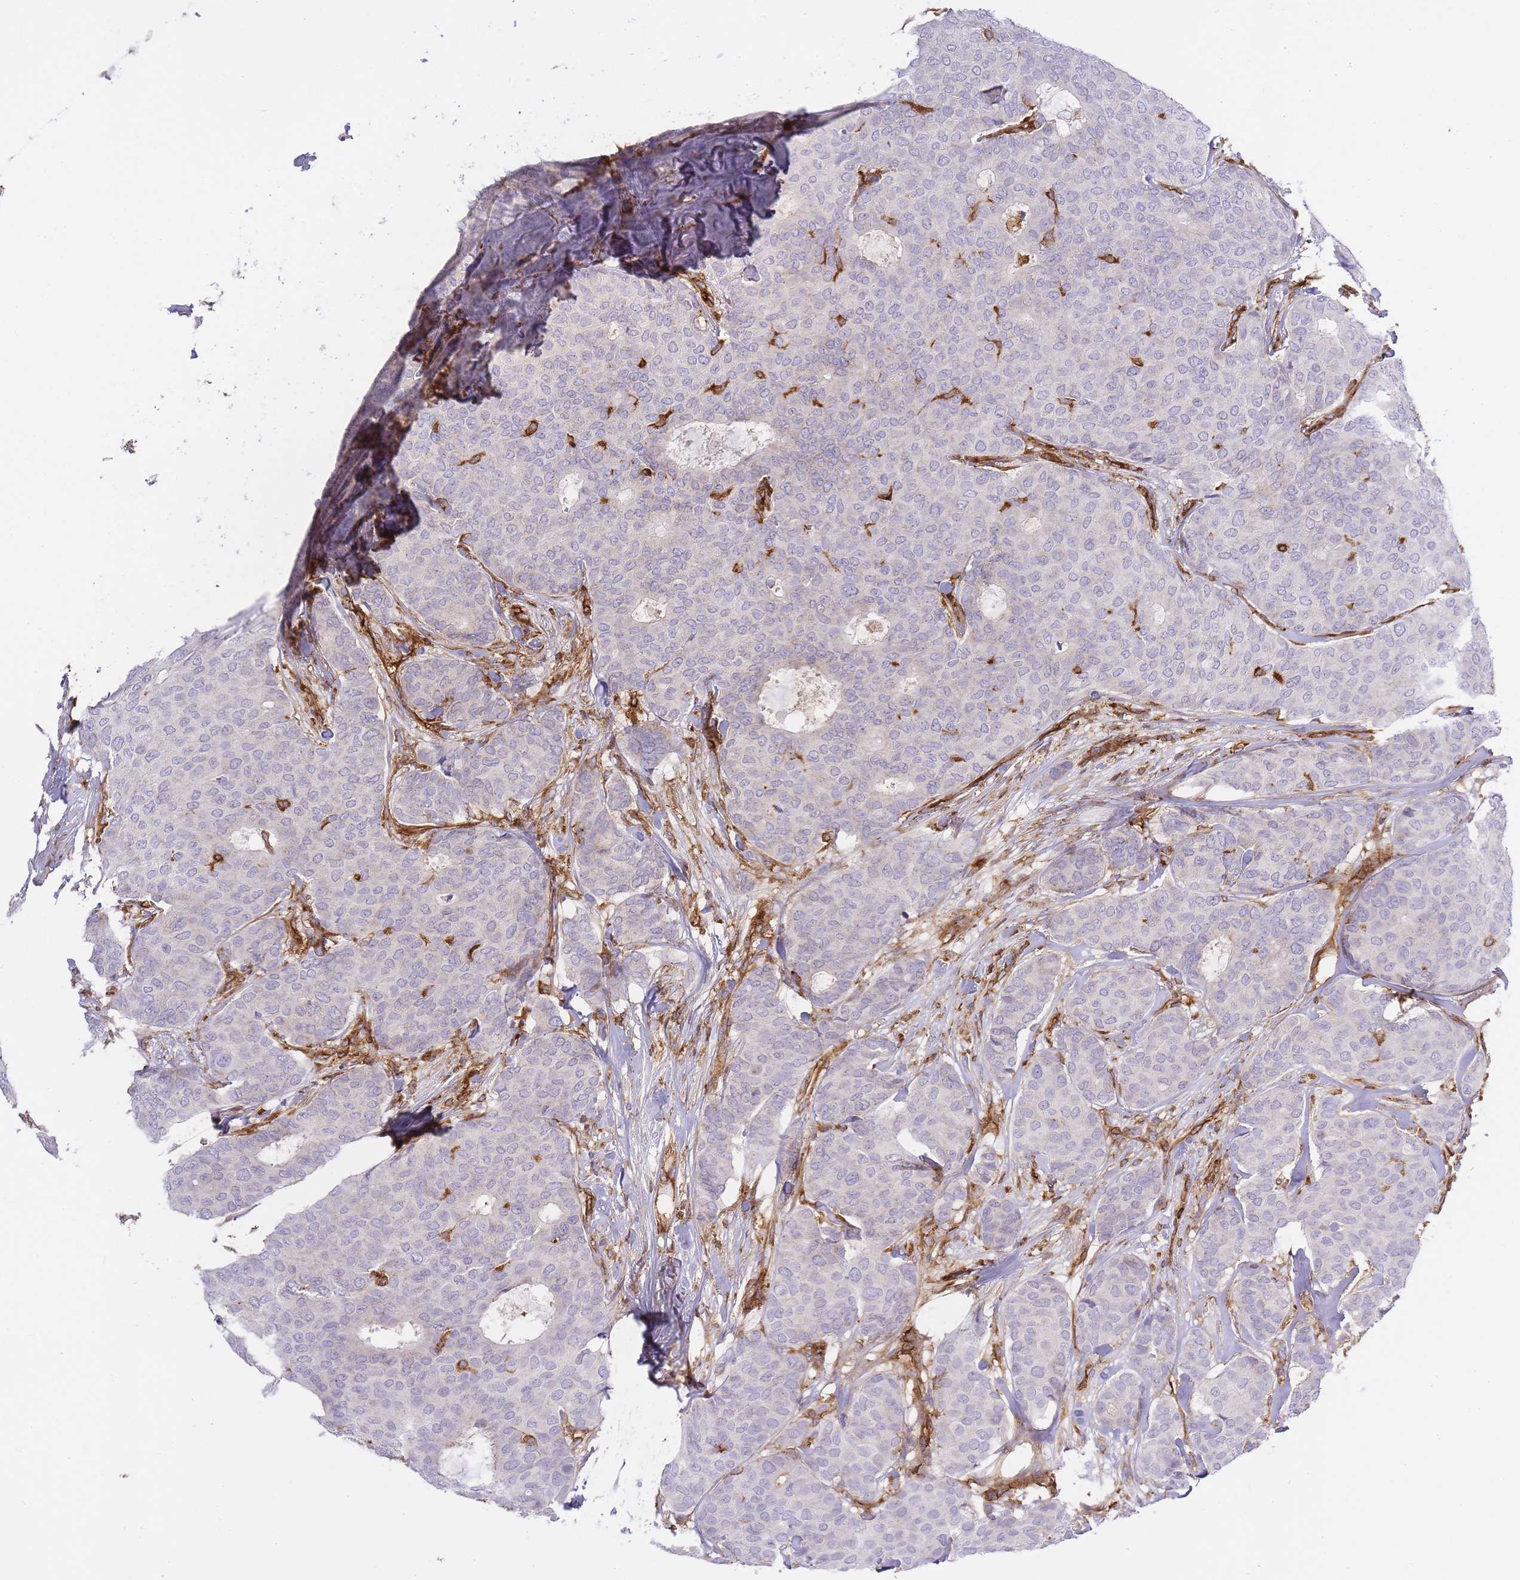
{"staining": {"intensity": "negative", "quantity": "none", "location": "none"}, "tissue": "breast cancer", "cell_type": "Tumor cells", "image_type": "cancer", "snomed": [{"axis": "morphology", "description": "Duct carcinoma"}, {"axis": "topography", "description": "Breast"}], "caption": "Protein analysis of breast cancer exhibits no significant positivity in tumor cells.", "gene": "MSN", "patient": {"sex": "female", "age": 75}}